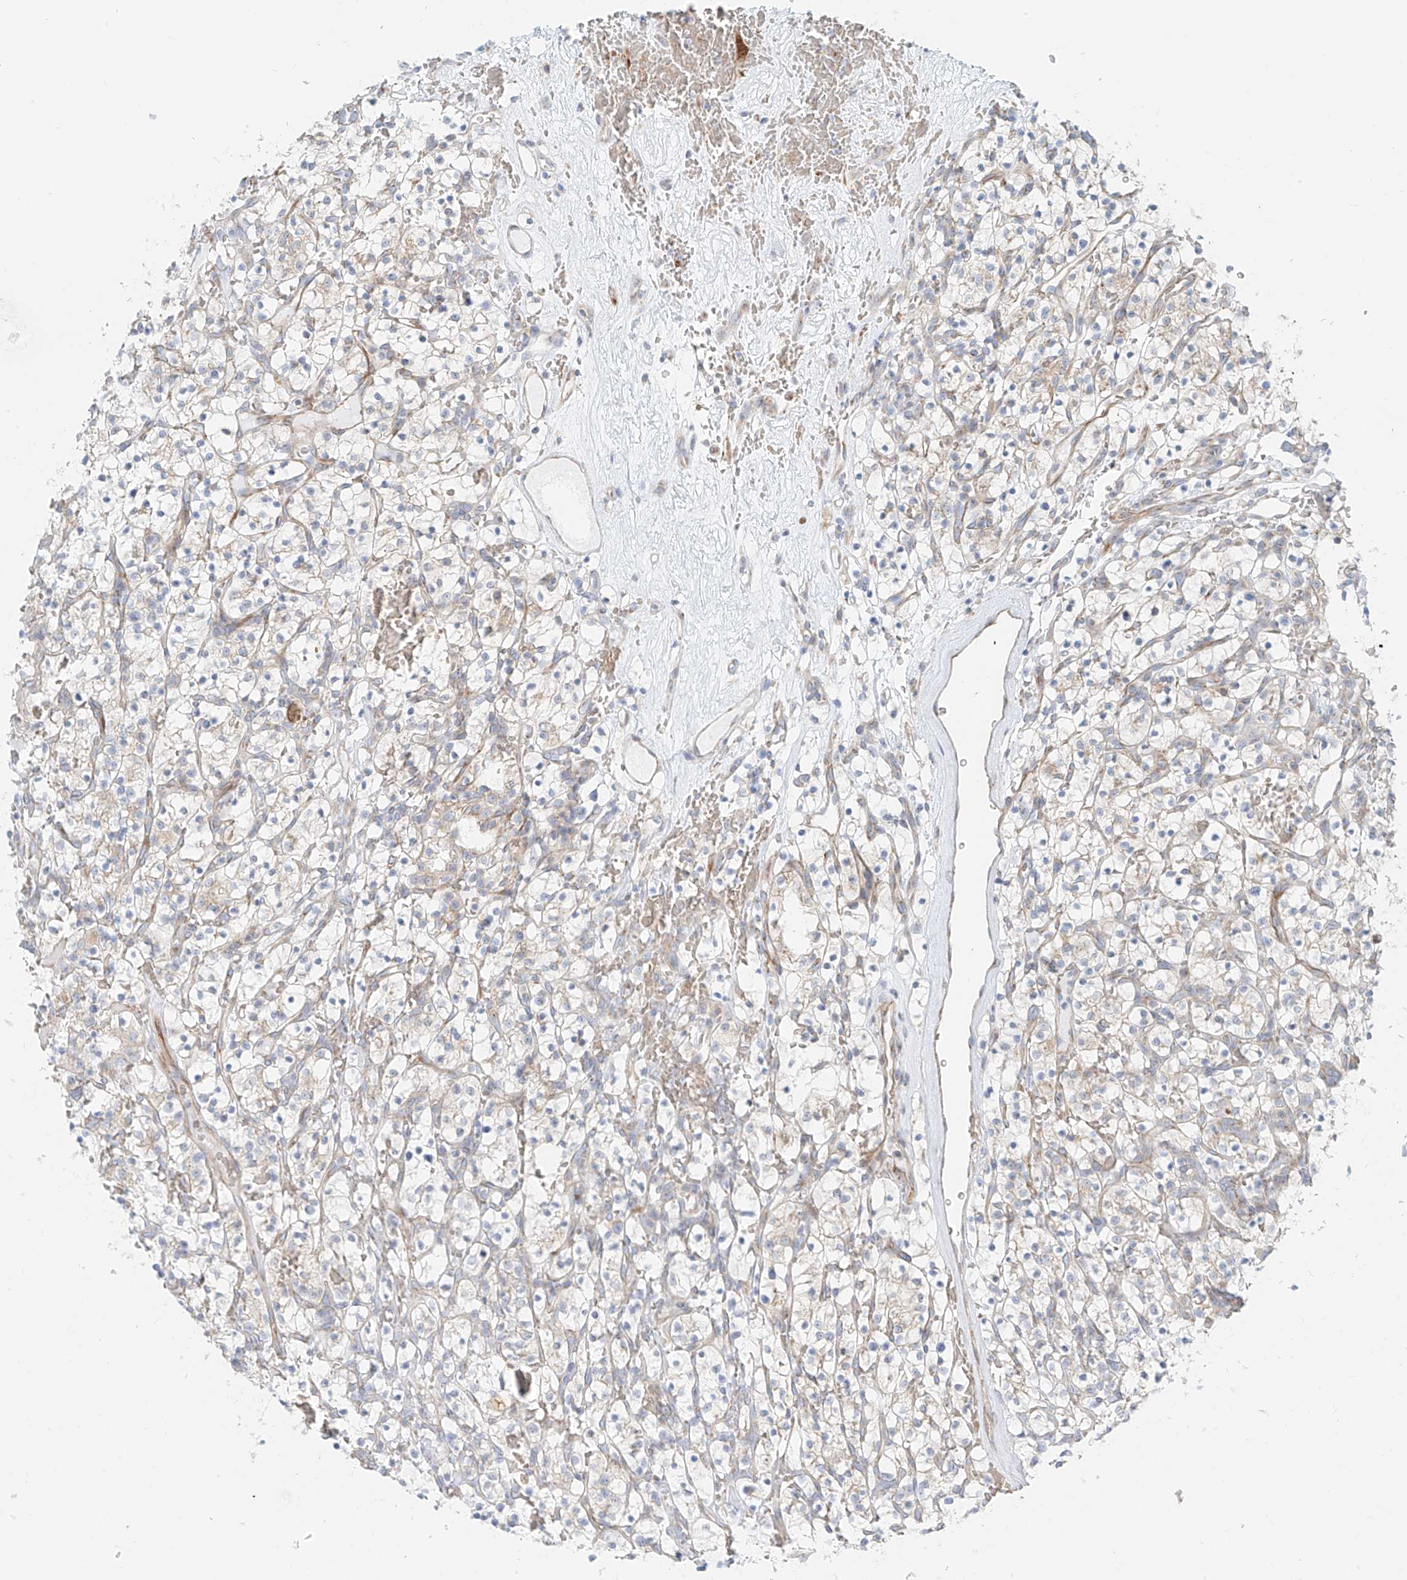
{"staining": {"intensity": "negative", "quantity": "none", "location": "none"}, "tissue": "renal cancer", "cell_type": "Tumor cells", "image_type": "cancer", "snomed": [{"axis": "morphology", "description": "Adenocarcinoma, NOS"}, {"axis": "topography", "description": "Kidney"}], "caption": "Histopathology image shows no significant protein positivity in tumor cells of renal adenocarcinoma.", "gene": "EIPR1", "patient": {"sex": "female", "age": 57}}